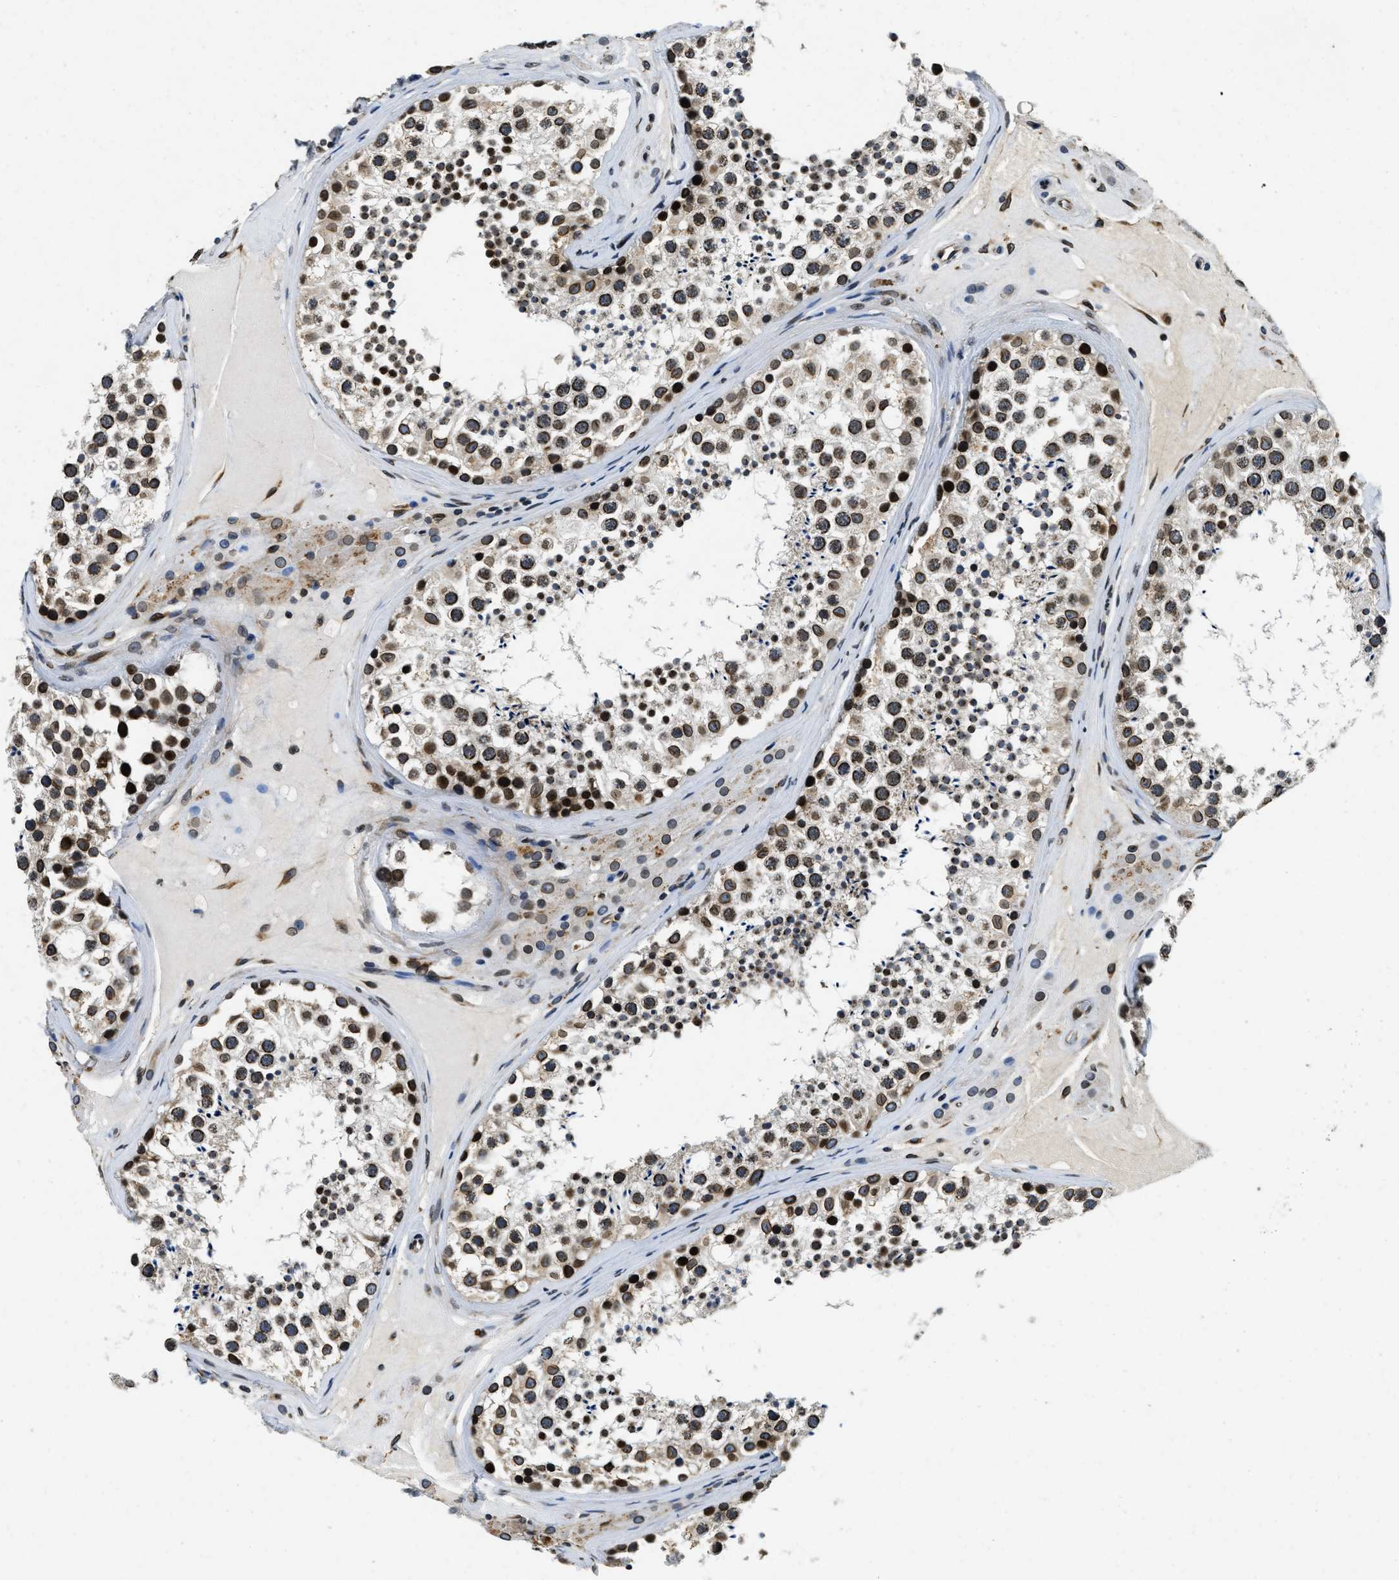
{"staining": {"intensity": "moderate", "quantity": ">75%", "location": "cytoplasmic/membranous,nuclear"}, "tissue": "testis", "cell_type": "Cells in seminiferous ducts", "image_type": "normal", "snomed": [{"axis": "morphology", "description": "Normal tissue, NOS"}, {"axis": "topography", "description": "Testis"}], "caption": "Immunohistochemical staining of normal human testis displays medium levels of moderate cytoplasmic/membranous,nuclear staining in approximately >75% of cells in seminiferous ducts.", "gene": "ZC3HC1", "patient": {"sex": "male", "age": 46}}